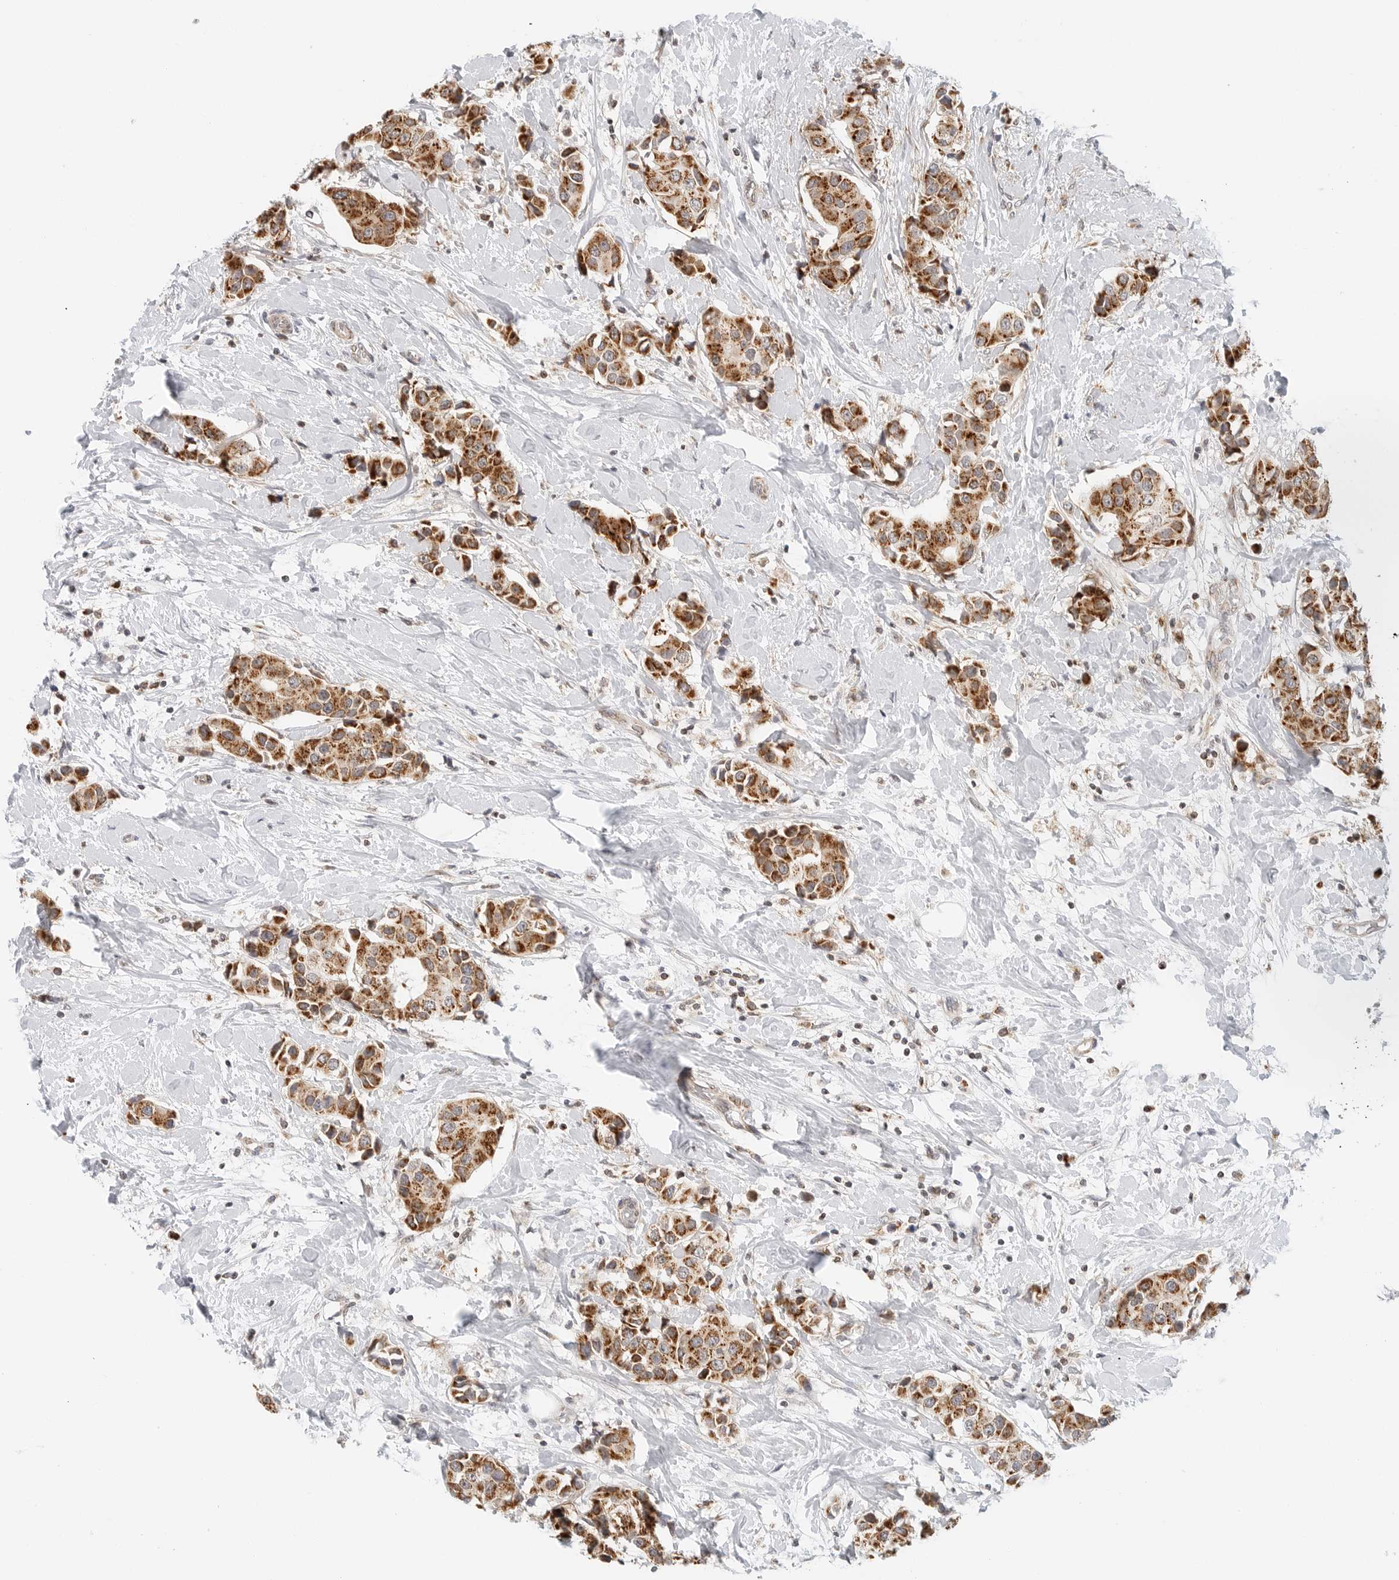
{"staining": {"intensity": "strong", "quantity": ">75%", "location": "cytoplasmic/membranous"}, "tissue": "breast cancer", "cell_type": "Tumor cells", "image_type": "cancer", "snomed": [{"axis": "morphology", "description": "Normal tissue, NOS"}, {"axis": "morphology", "description": "Duct carcinoma"}, {"axis": "topography", "description": "Breast"}], "caption": "Invasive ductal carcinoma (breast) stained with immunohistochemistry (IHC) reveals strong cytoplasmic/membranous positivity in approximately >75% of tumor cells.", "gene": "DYRK4", "patient": {"sex": "female", "age": 39}}